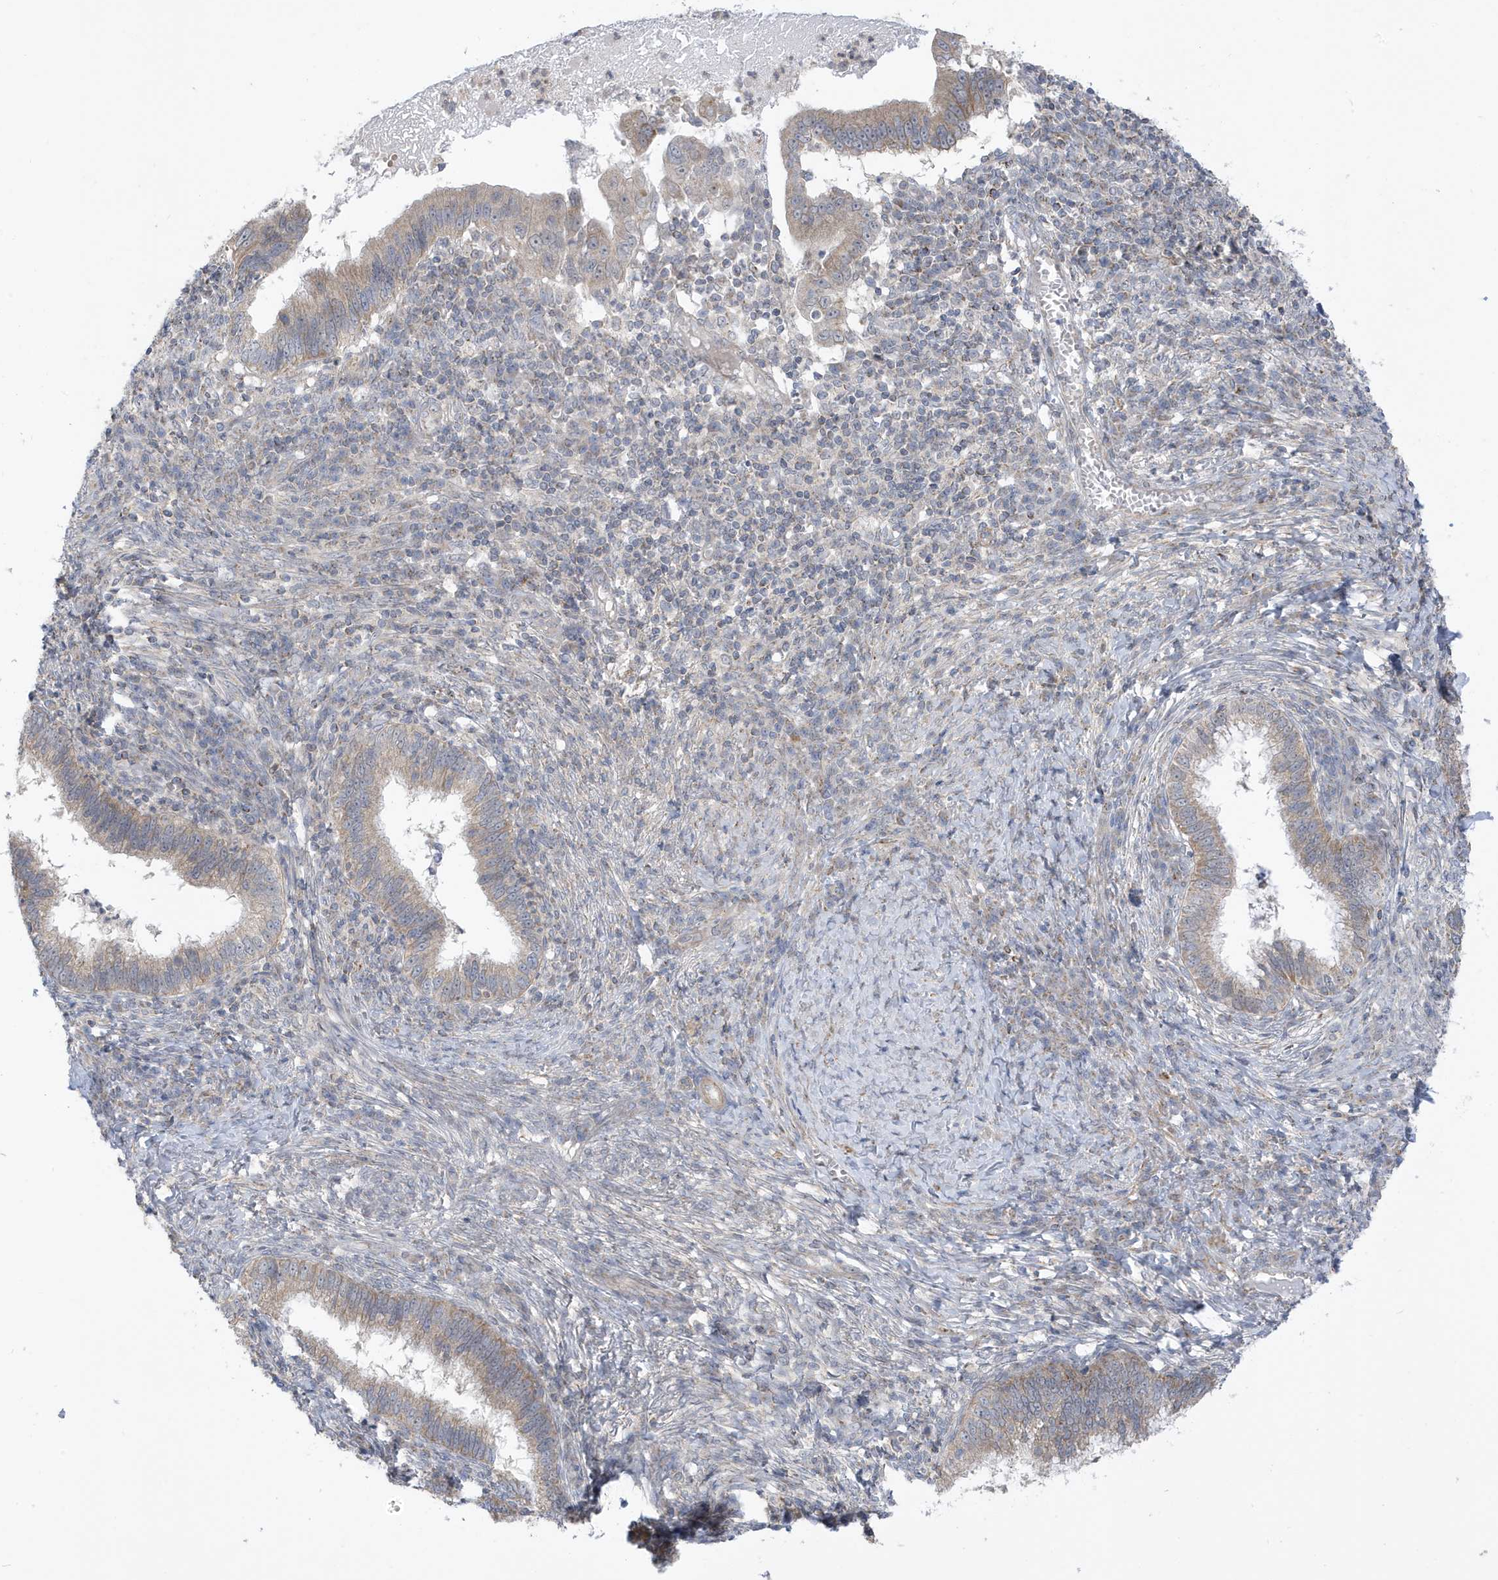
{"staining": {"intensity": "weak", "quantity": ">75%", "location": "cytoplasmic/membranous"}, "tissue": "cervical cancer", "cell_type": "Tumor cells", "image_type": "cancer", "snomed": [{"axis": "morphology", "description": "Adenocarcinoma, NOS"}, {"axis": "topography", "description": "Cervix"}], "caption": "Tumor cells exhibit low levels of weak cytoplasmic/membranous positivity in about >75% of cells in human cervical cancer.", "gene": "ATP13A5", "patient": {"sex": "female", "age": 36}}